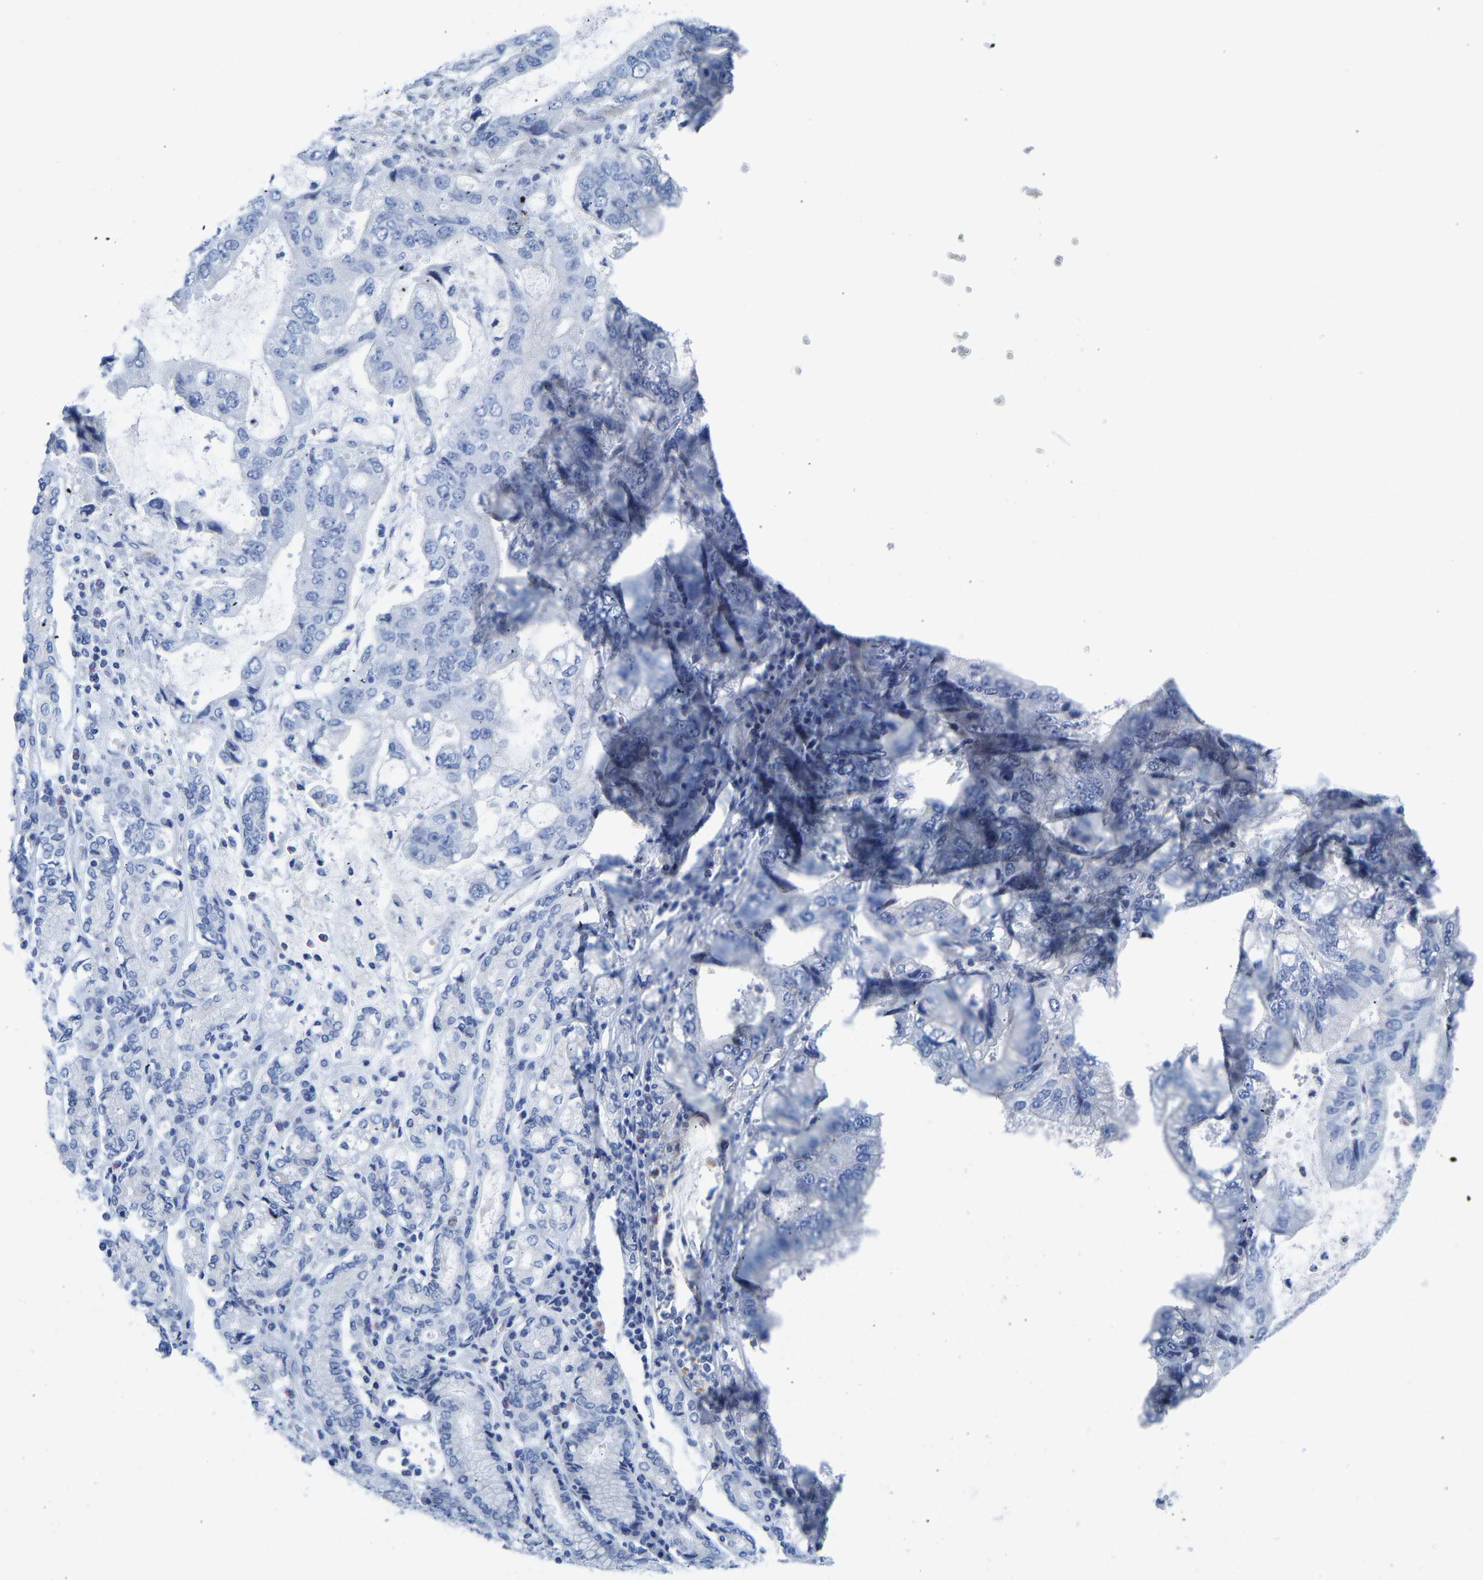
{"staining": {"intensity": "negative", "quantity": "none", "location": "none"}, "tissue": "stomach cancer", "cell_type": "Tumor cells", "image_type": "cancer", "snomed": [{"axis": "morphology", "description": "Normal tissue, NOS"}, {"axis": "morphology", "description": "Adenocarcinoma, NOS"}, {"axis": "topography", "description": "Stomach"}], "caption": "High power microscopy image of an immunohistochemistry micrograph of adenocarcinoma (stomach), revealing no significant staining in tumor cells.", "gene": "NKAIN3", "patient": {"sex": "male", "age": 62}}